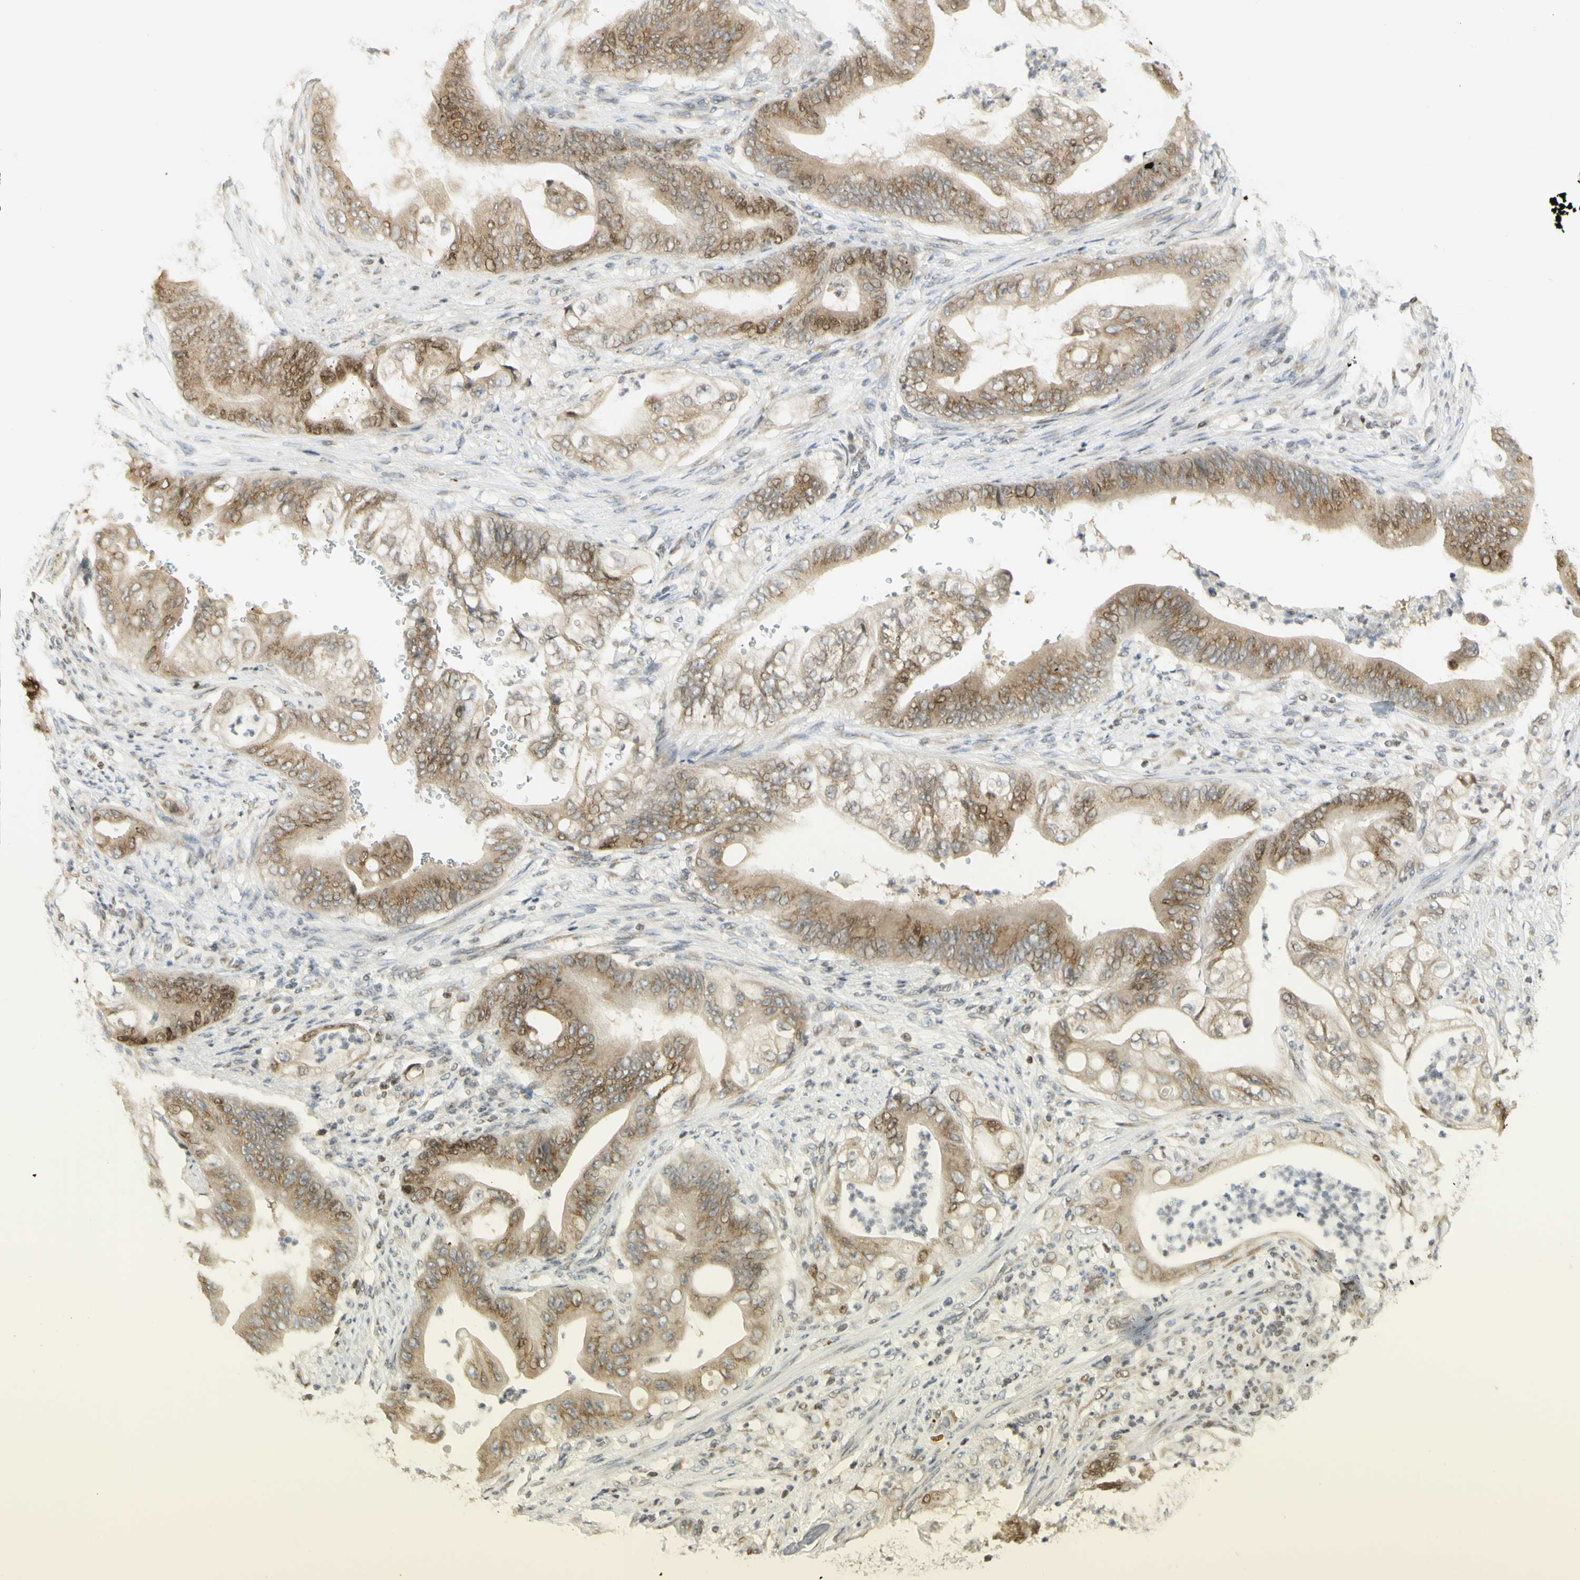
{"staining": {"intensity": "moderate", "quantity": ">75%", "location": "cytoplasmic/membranous,nuclear"}, "tissue": "stomach cancer", "cell_type": "Tumor cells", "image_type": "cancer", "snomed": [{"axis": "morphology", "description": "Adenocarcinoma, NOS"}, {"axis": "topography", "description": "Stomach"}], "caption": "Human stomach adenocarcinoma stained with a protein marker reveals moderate staining in tumor cells.", "gene": "KIF11", "patient": {"sex": "female", "age": 73}}